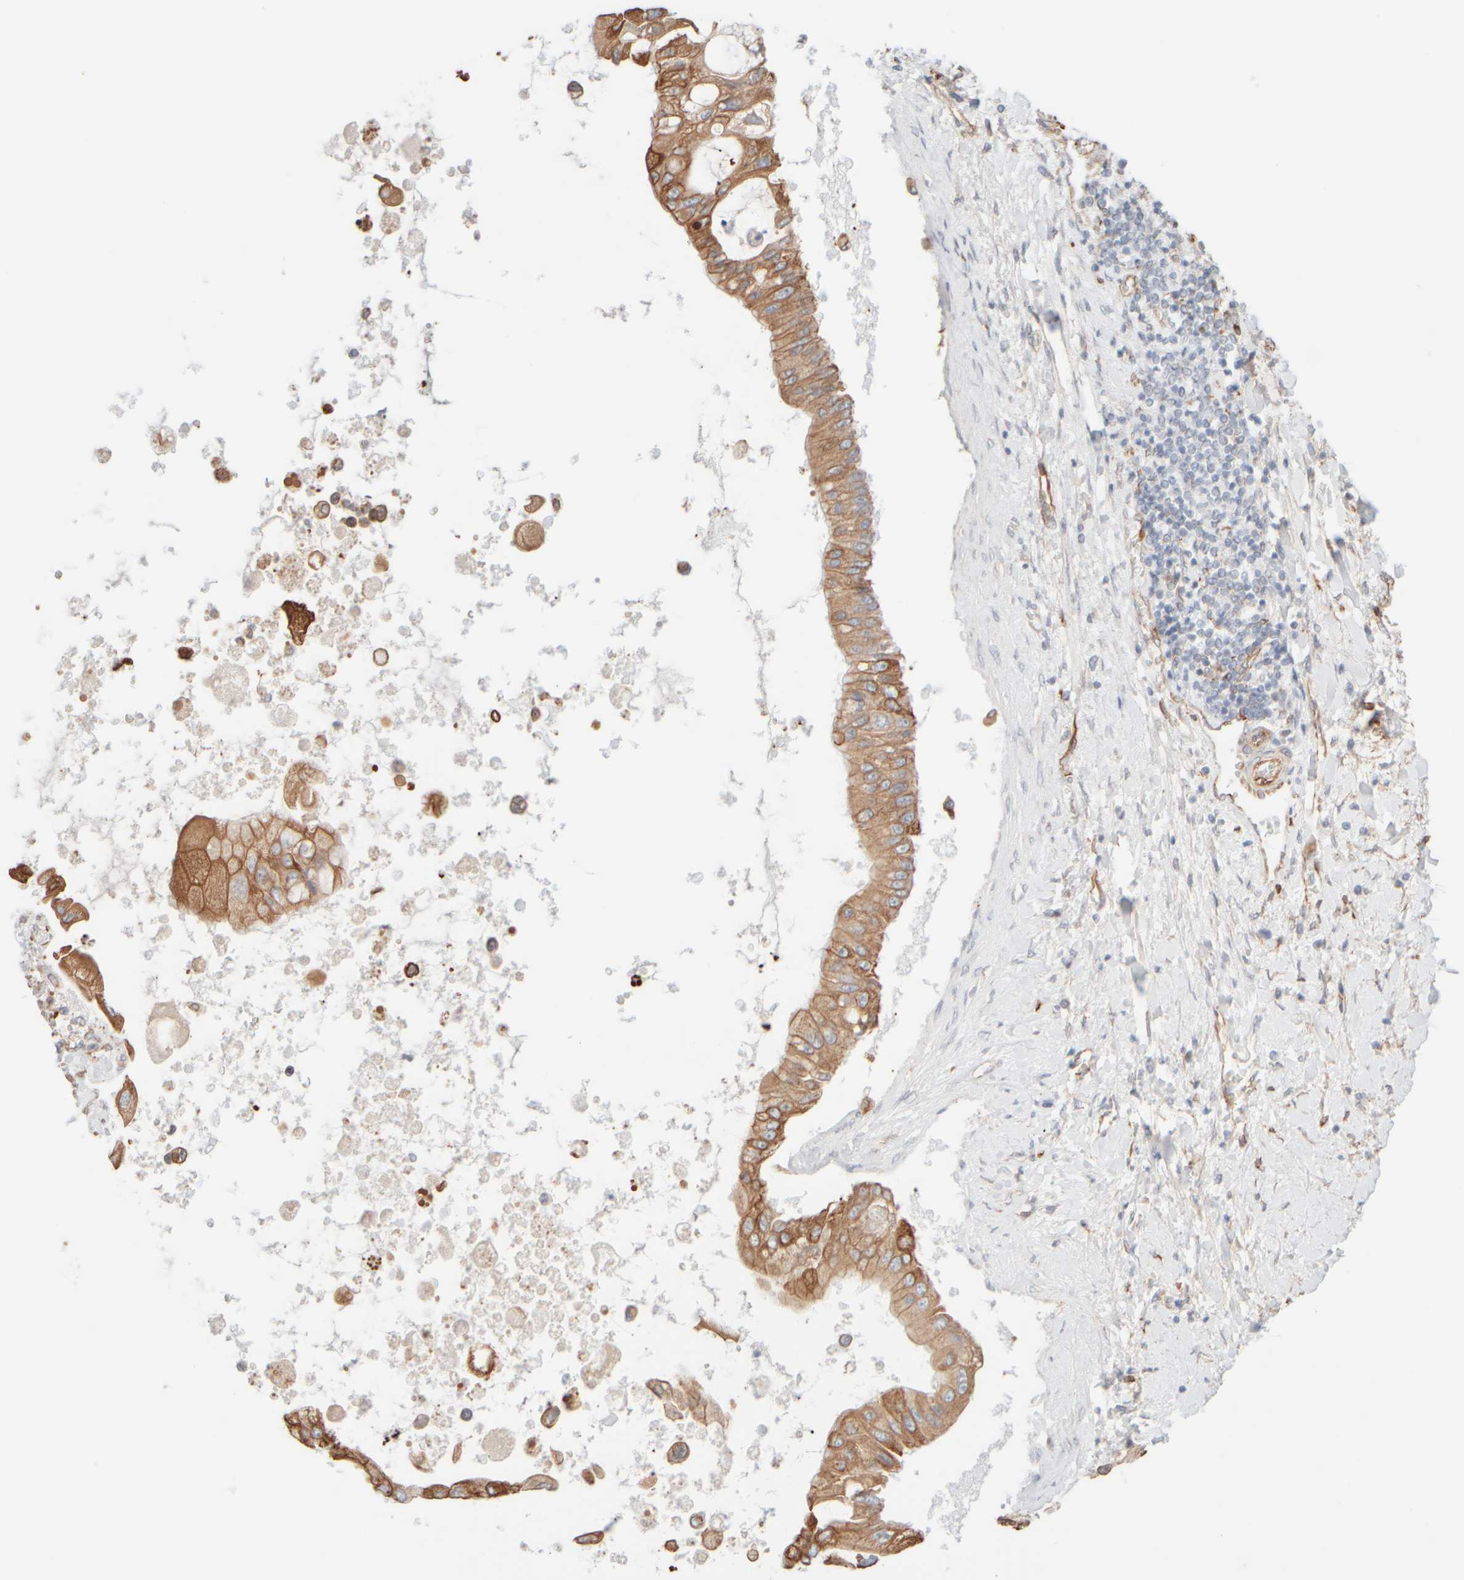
{"staining": {"intensity": "moderate", "quantity": ">75%", "location": "cytoplasmic/membranous"}, "tissue": "liver cancer", "cell_type": "Tumor cells", "image_type": "cancer", "snomed": [{"axis": "morphology", "description": "Cholangiocarcinoma"}, {"axis": "topography", "description": "Liver"}], "caption": "High-magnification brightfield microscopy of liver cholangiocarcinoma stained with DAB (3,3'-diaminobenzidine) (brown) and counterstained with hematoxylin (blue). tumor cells exhibit moderate cytoplasmic/membranous positivity is appreciated in about>75% of cells. Immunohistochemistry stains the protein of interest in brown and the nuclei are stained blue.", "gene": "KRT15", "patient": {"sex": "male", "age": 50}}